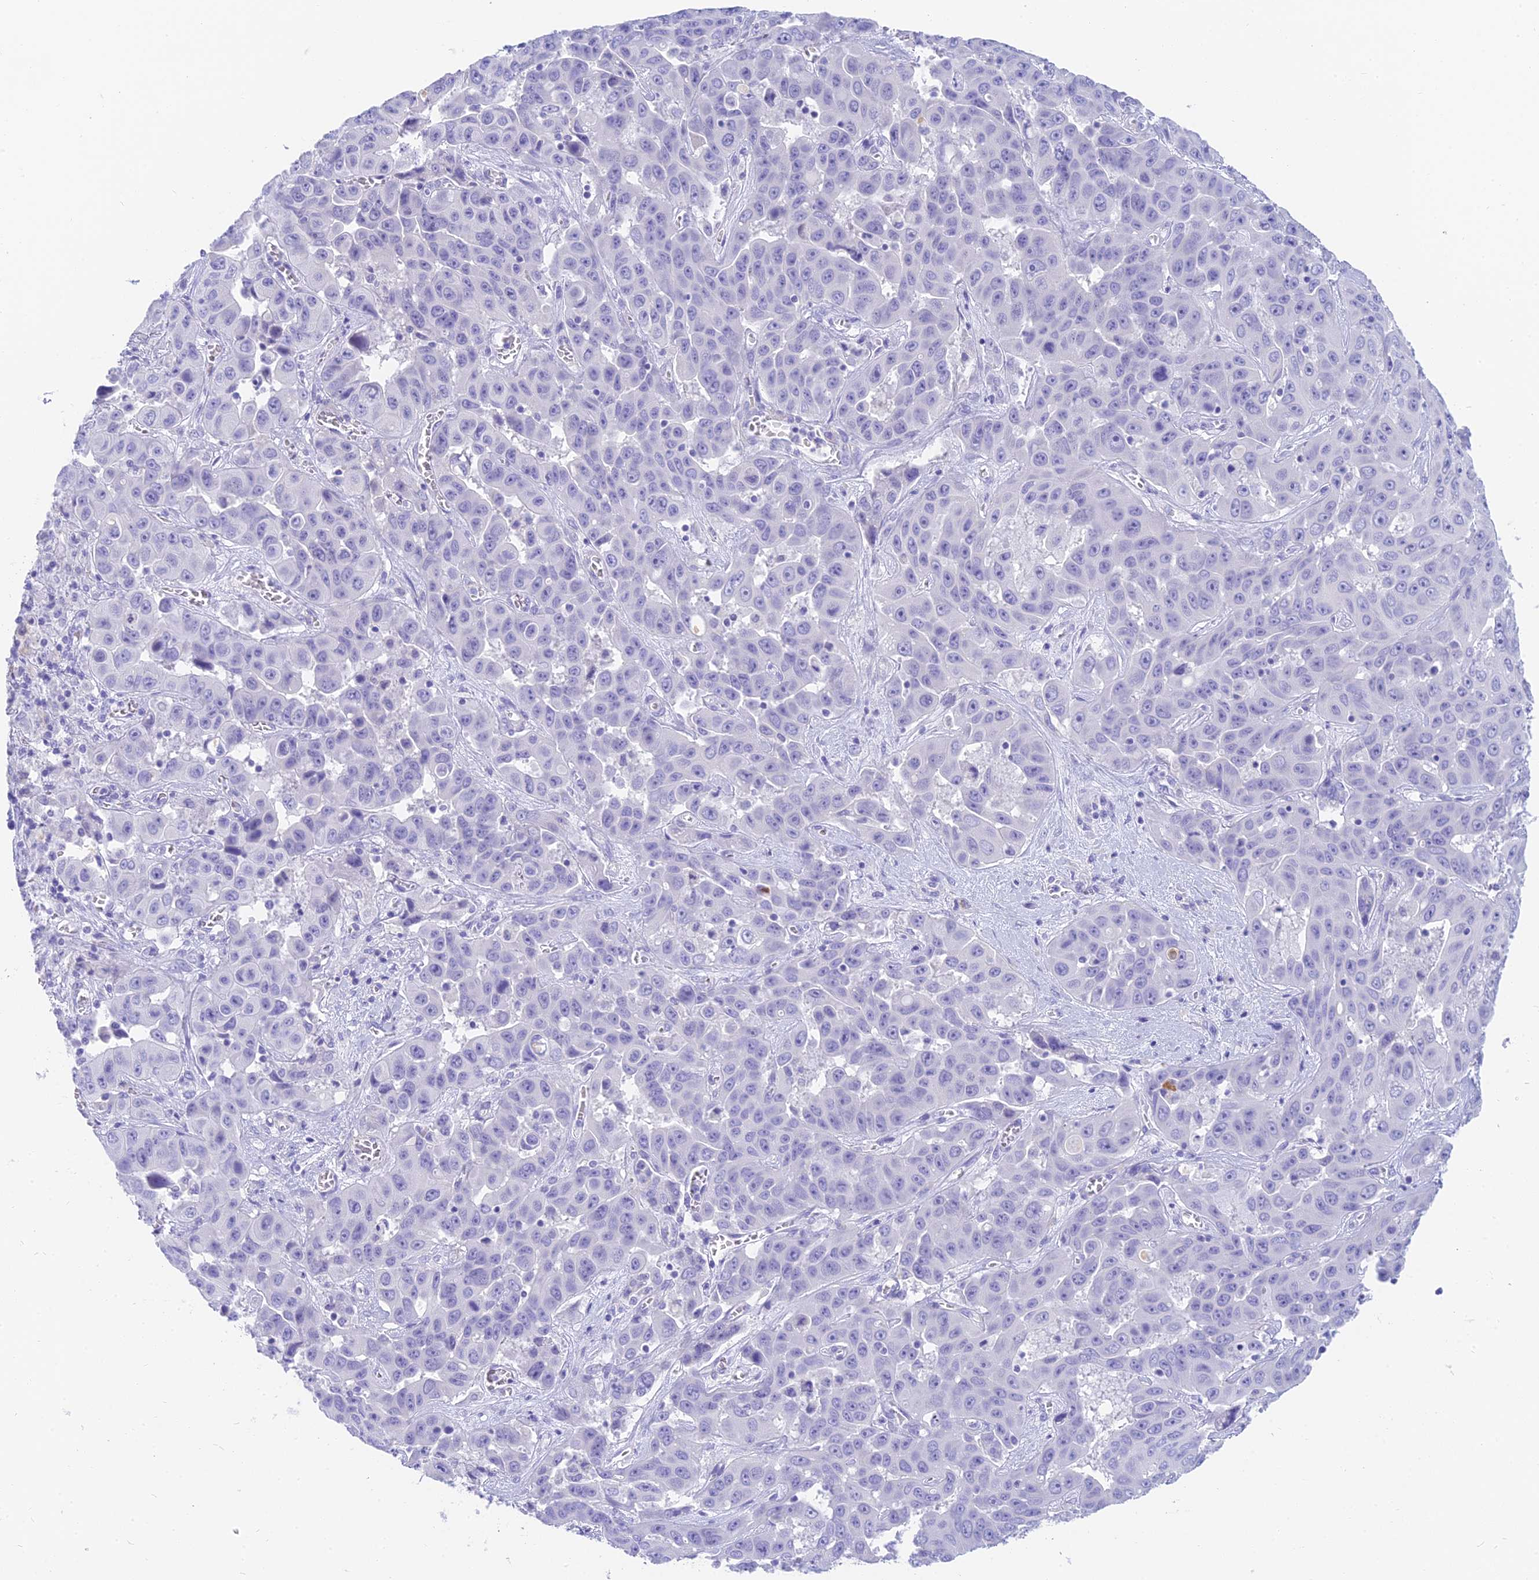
{"staining": {"intensity": "negative", "quantity": "none", "location": "none"}, "tissue": "liver cancer", "cell_type": "Tumor cells", "image_type": "cancer", "snomed": [{"axis": "morphology", "description": "Cholangiocarcinoma"}, {"axis": "topography", "description": "Liver"}], "caption": "Immunohistochemical staining of human liver cancer (cholangiocarcinoma) exhibits no significant positivity in tumor cells.", "gene": "SLC36A2", "patient": {"sex": "female", "age": 52}}